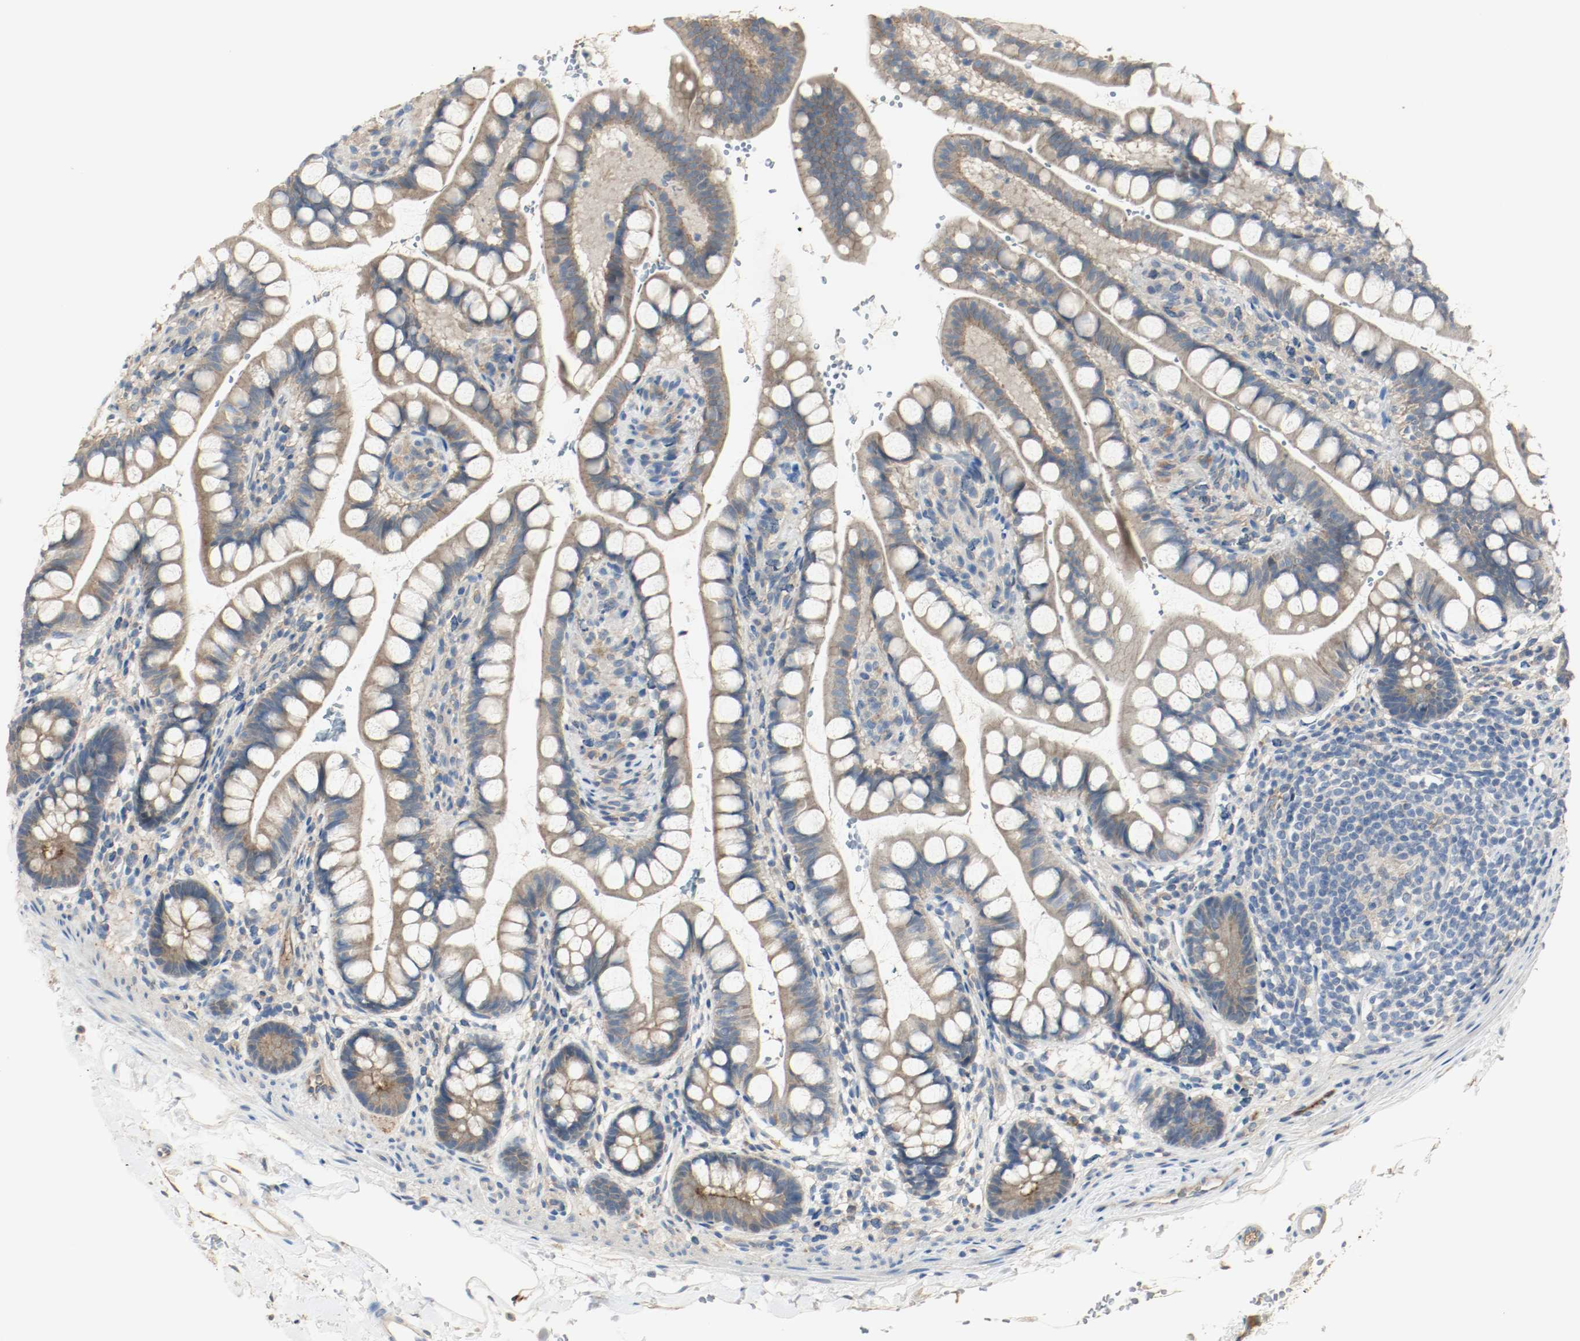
{"staining": {"intensity": "moderate", "quantity": ">75%", "location": "cytoplasmic/membranous"}, "tissue": "small intestine", "cell_type": "Glandular cells", "image_type": "normal", "snomed": [{"axis": "morphology", "description": "Normal tissue, NOS"}, {"axis": "topography", "description": "Small intestine"}], "caption": "Protein expression analysis of benign small intestine reveals moderate cytoplasmic/membranous expression in approximately >75% of glandular cells.", "gene": "MELTF", "patient": {"sex": "female", "age": 58}}